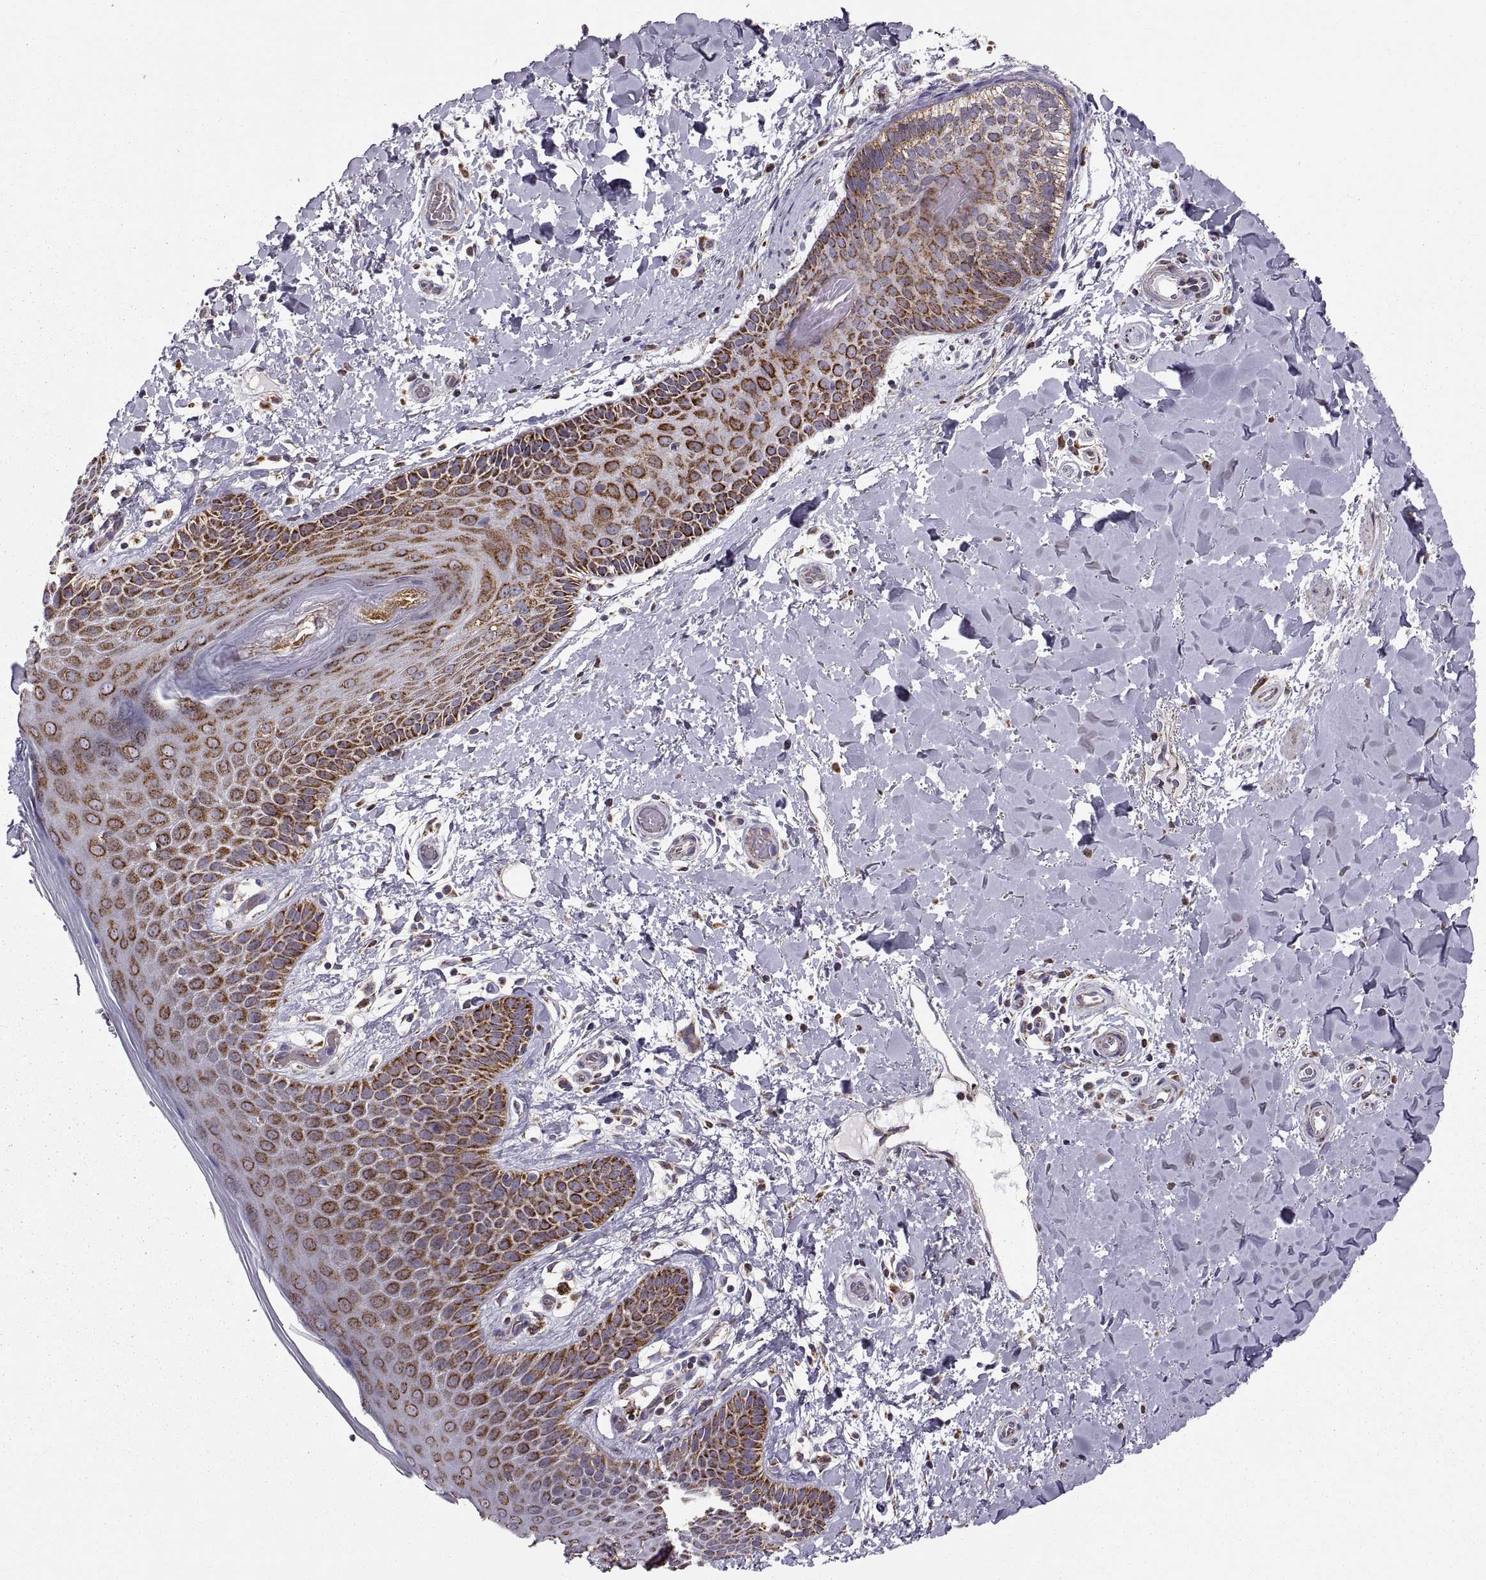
{"staining": {"intensity": "strong", "quantity": ">75%", "location": "cytoplasmic/membranous"}, "tissue": "skin", "cell_type": "Epidermal cells", "image_type": "normal", "snomed": [{"axis": "morphology", "description": "Normal tissue, NOS"}, {"axis": "topography", "description": "Anal"}], "caption": "Immunohistochemical staining of normal skin shows high levels of strong cytoplasmic/membranous expression in about >75% of epidermal cells. (DAB = brown stain, brightfield microscopy at high magnification).", "gene": "ARSD", "patient": {"sex": "male", "age": 36}}